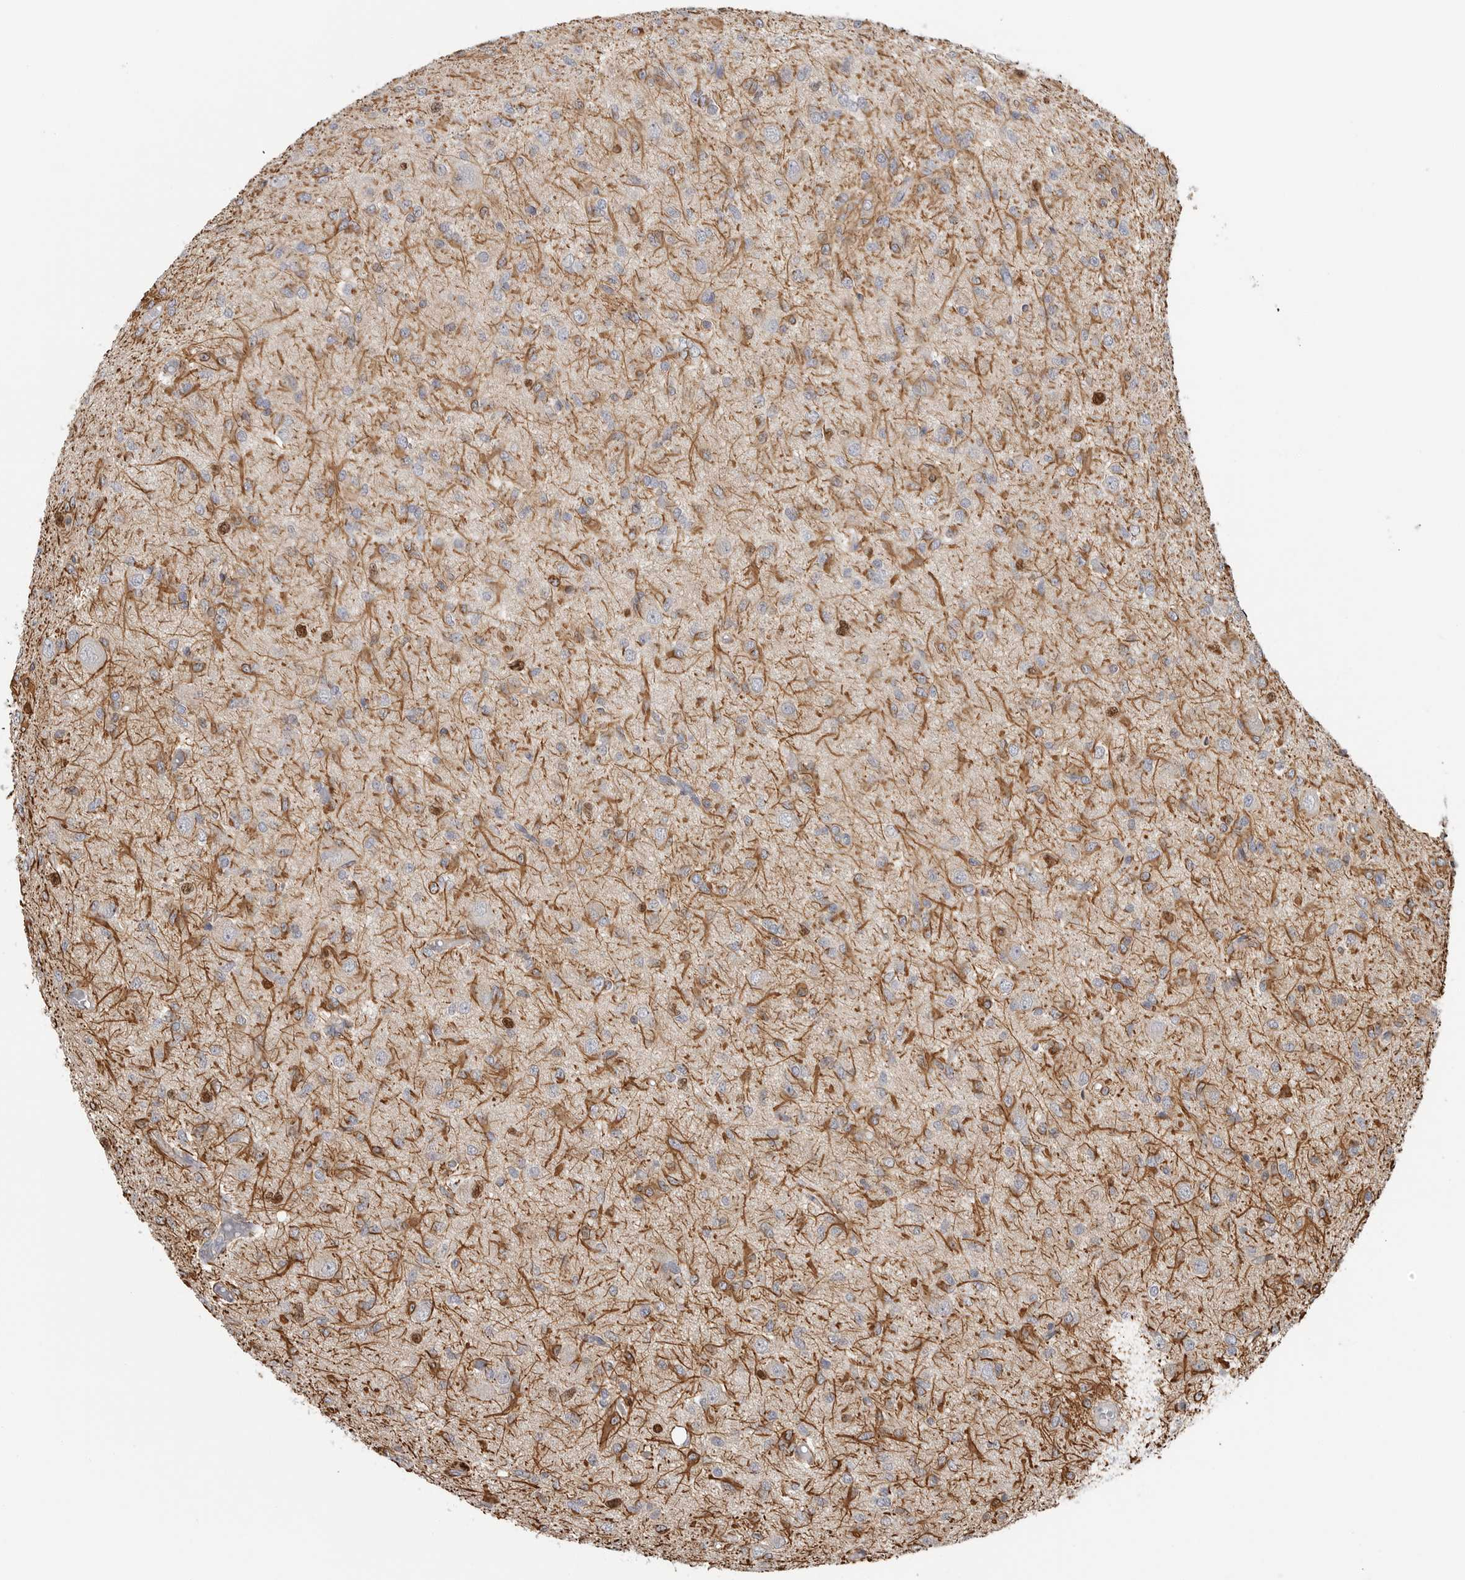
{"staining": {"intensity": "strong", "quantity": "<25%", "location": "cytoplasmic/membranous,nuclear"}, "tissue": "glioma", "cell_type": "Tumor cells", "image_type": "cancer", "snomed": [{"axis": "morphology", "description": "Glioma, malignant, High grade"}, {"axis": "topography", "description": "Brain"}], "caption": "Immunohistochemical staining of malignant high-grade glioma shows medium levels of strong cytoplasmic/membranous and nuclear staining in about <25% of tumor cells.", "gene": "TOP2A", "patient": {"sex": "female", "age": 59}}